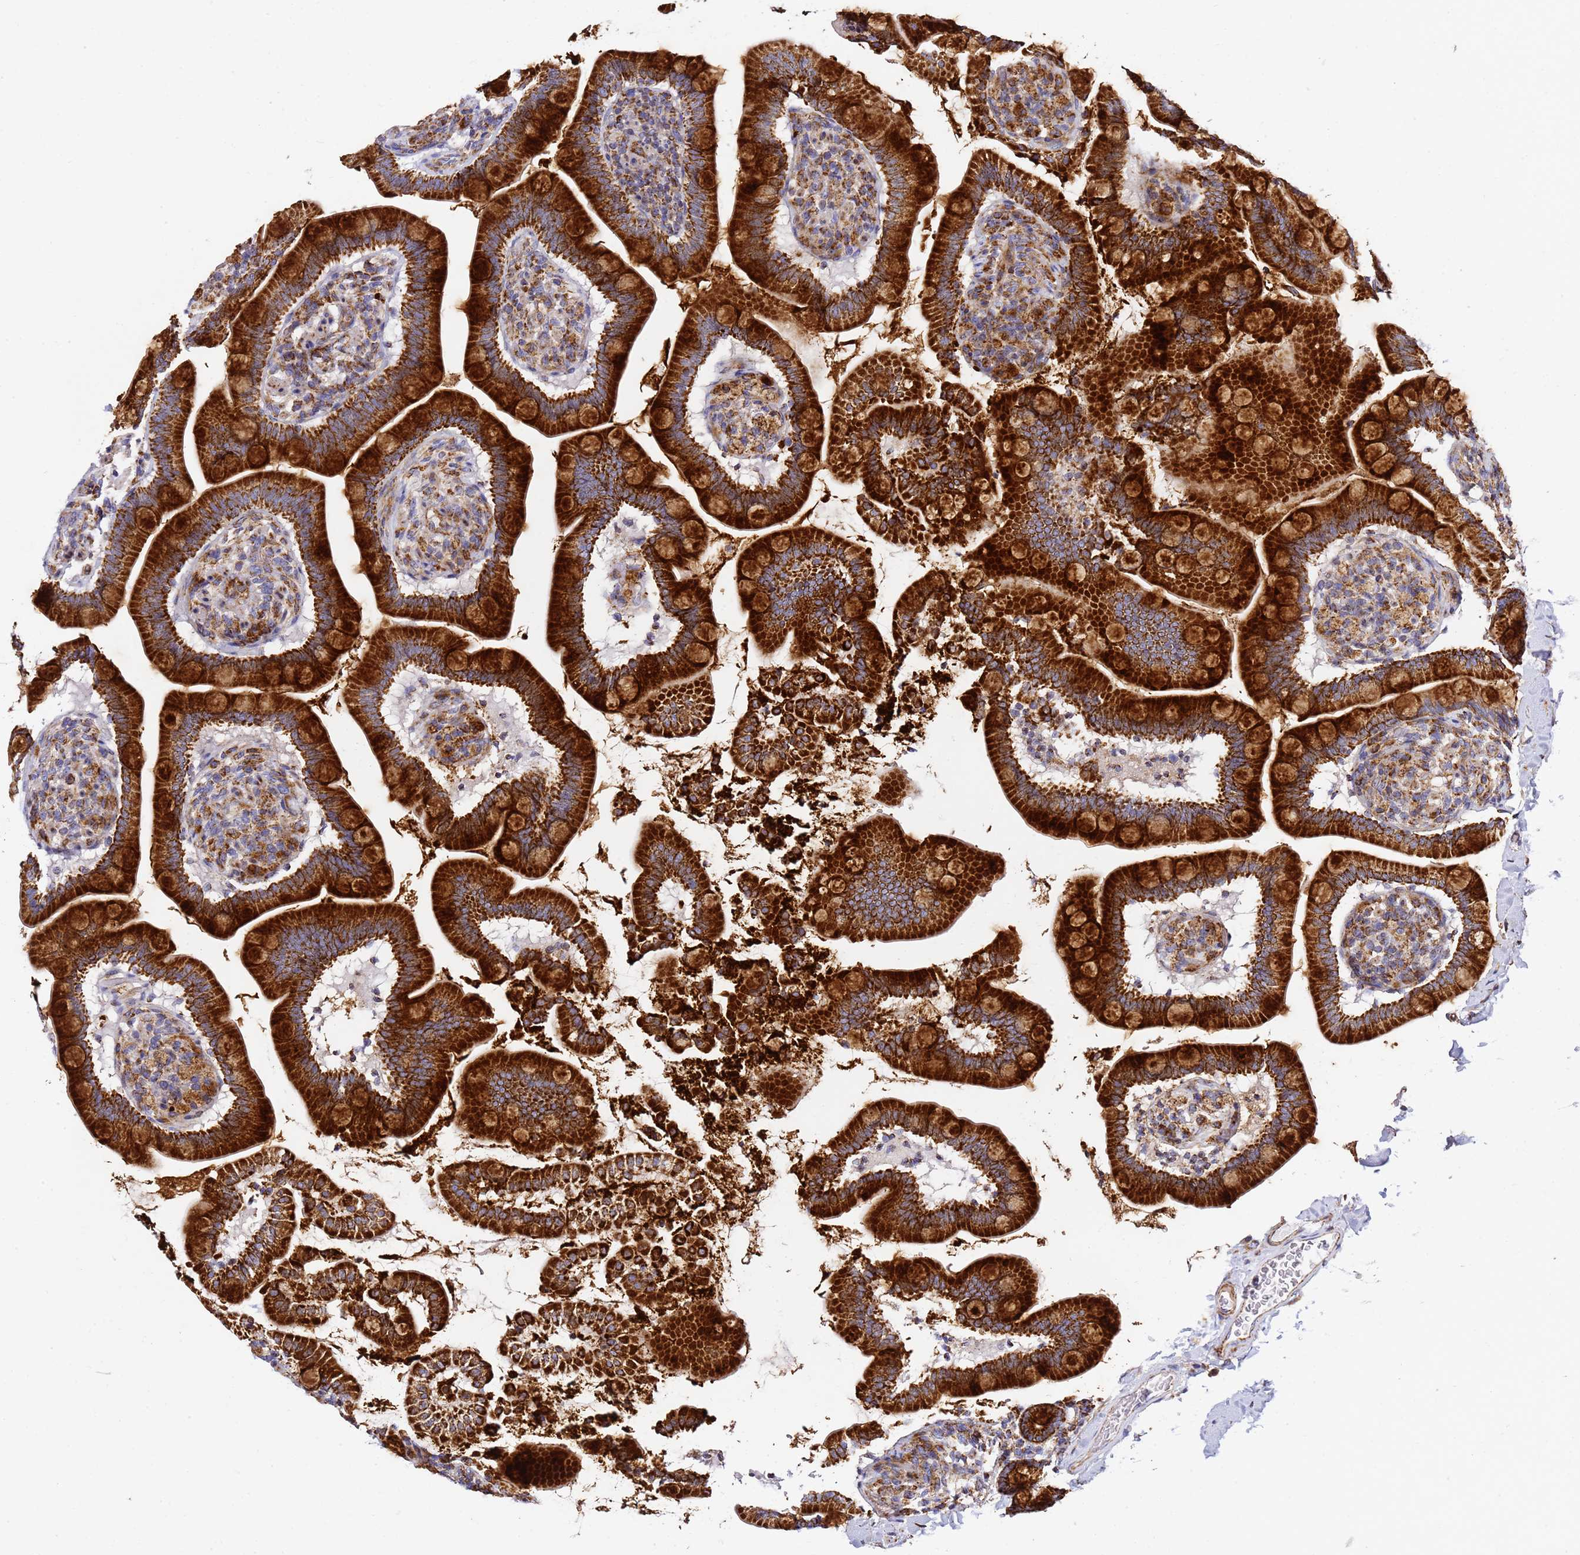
{"staining": {"intensity": "strong", "quantity": ">75%", "location": "cytoplasmic/membranous"}, "tissue": "small intestine", "cell_type": "Glandular cells", "image_type": "normal", "snomed": [{"axis": "morphology", "description": "Normal tissue, NOS"}, {"axis": "topography", "description": "Small intestine"}], "caption": "The micrograph shows immunohistochemical staining of unremarkable small intestine. There is strong cytoplasmic/membranous positivity is seen in approximately >75% of glandular cells. (DAB IHC, brown staining for protein, blue staining for nuclei).", "gene": "NDUFA3", "patient": {"sex": "female", "age": 64}}